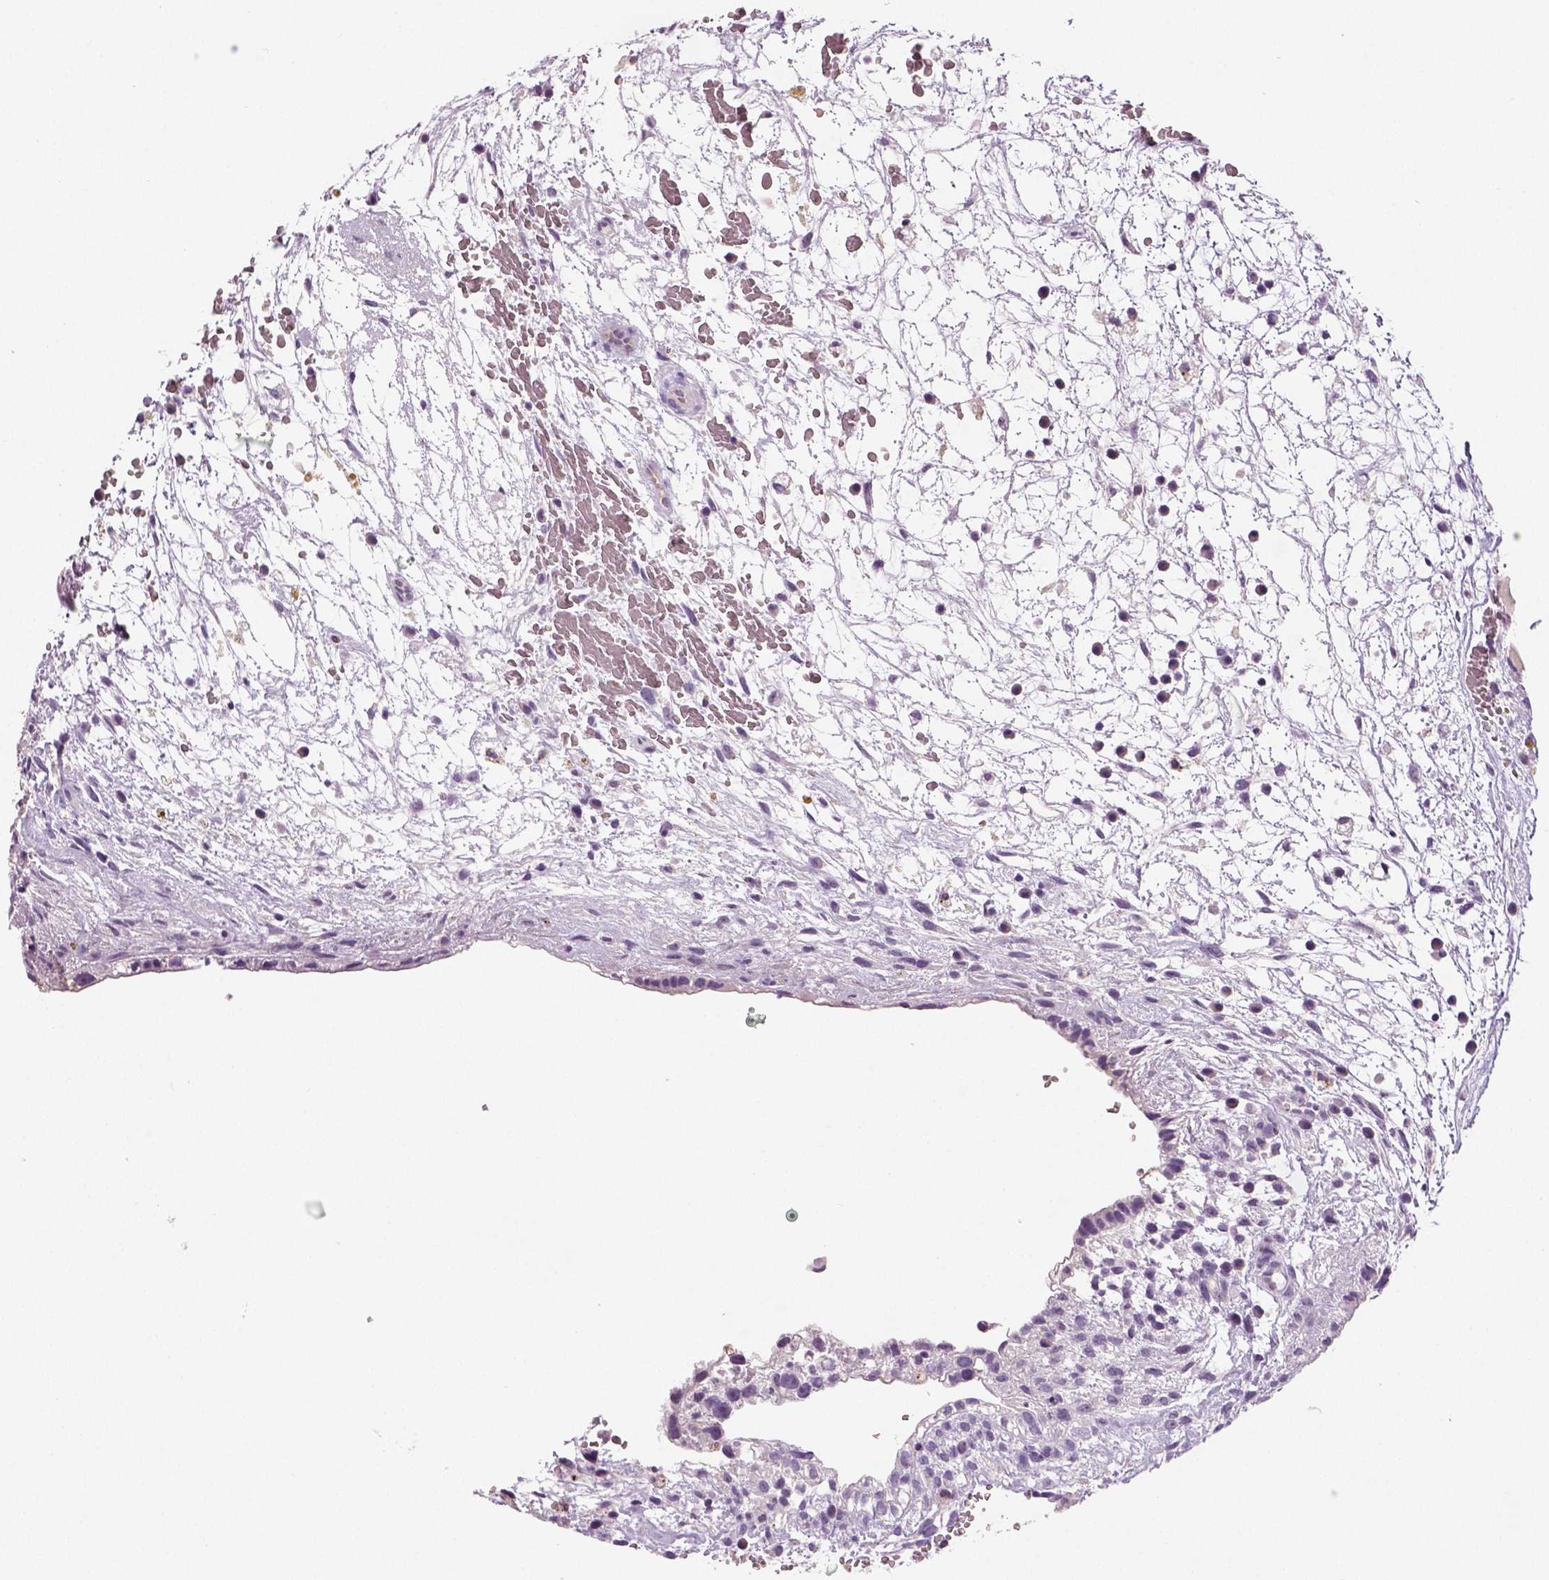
{"staining": {"intensity": "negative", "quantity": "none", "location": "none"}, "tissue": "testis cancer", "cell_type": "Tumor cells", "image_type": "cancer", "snomed": [{"axis": "morphology", "description": "Normal tissue, NOS"}, {"axis": "morphology", "description": "Carcinoma, Embryonal, NOS"}, {"axis": "topography", "description": "Testis"}], "caption": "Immunohistochemistry (IHC) of human embryonal carcinoma (testis) exhibits no expression in tumor cells. The staining was performed using DAB to visualize the protein expression in brown, while the nuclei were stained in blue with hematoxylin (Magnification: 20x).", "gene": "TSPAN7", "patient": {"sex": "male", "age": 32}}